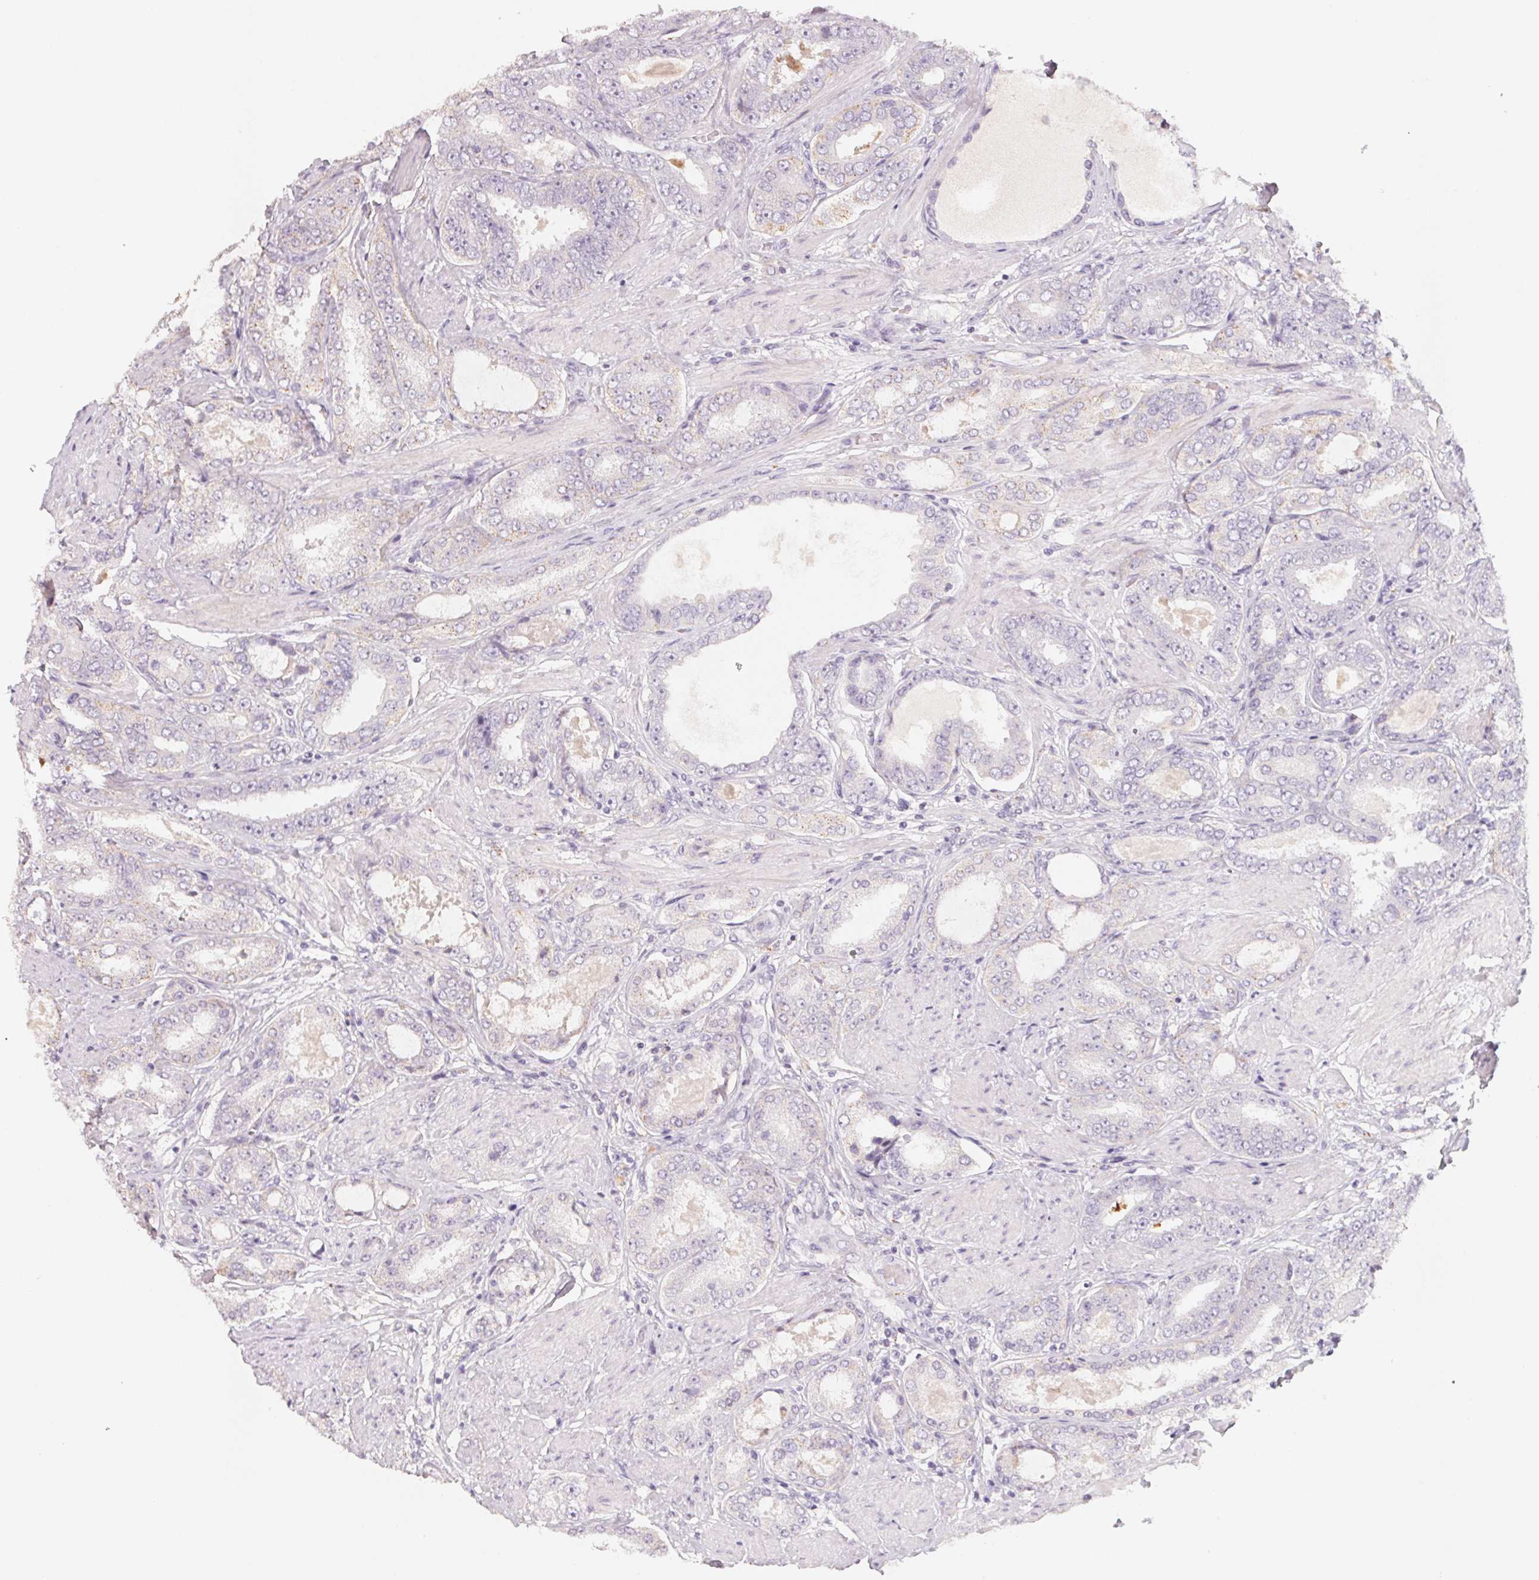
{"staining": {"intensity": "negative", "quantity": "none", "location": "none"}, "tissue": "prostate cancer", "cell_type": "Tumor cells", "image_type": "cancer", "snomed": [{"axis": "morphology", "description": "Adenocarcinoma, High grade"}, {"axis": "topography", "description": "Prostate"}], "caption": "Immunohistochemistry of prostate cancer shows no staining in tumor cells. (Stains: DAB IHC with hematoxylin counter stain, Microscopy: brightfield microscopy at high magnification).", "gene": "TREH", "patient": {"sex": "male", "age": 63}}